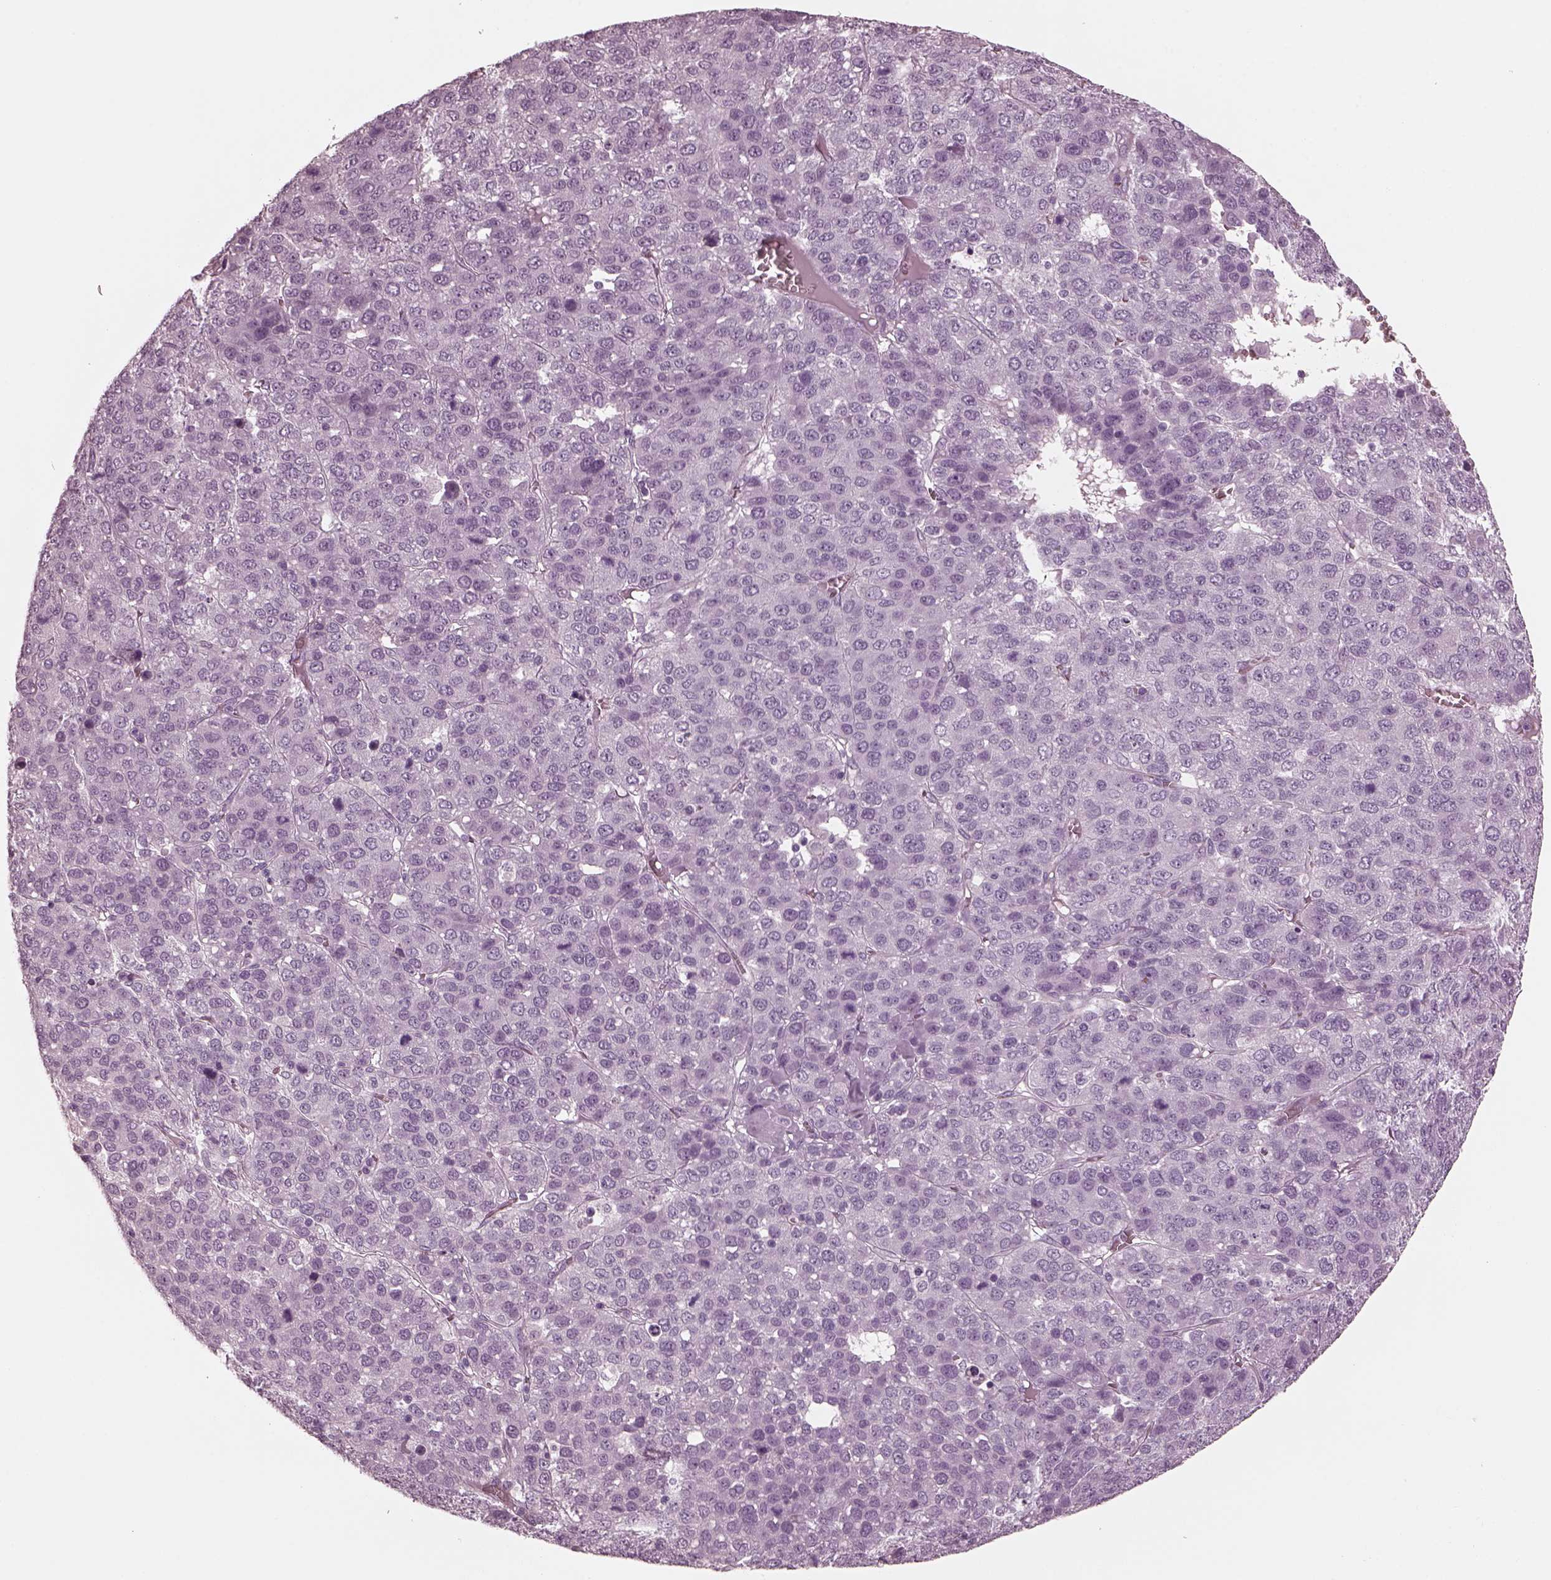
{"staining": {"intensity": "negative", "quantity": "none", "location": "none"}, "tissue": "liver cancer", "cell_type": "Tumor cells", "image_type": "cancer", "snomed": [{"axis": "morphology", "description": "Carcinoma, Hepatocellular, NOS"}, {"axis": "topography", "description": "Liver"}], "caption": "Immunohistochemical staining of human liver cancer (hepatocellular carcinoma) demonstrates no significant expression in tumor cells.", "gene": "GRM6", "patient": {"sex": "male", "age": 69}}